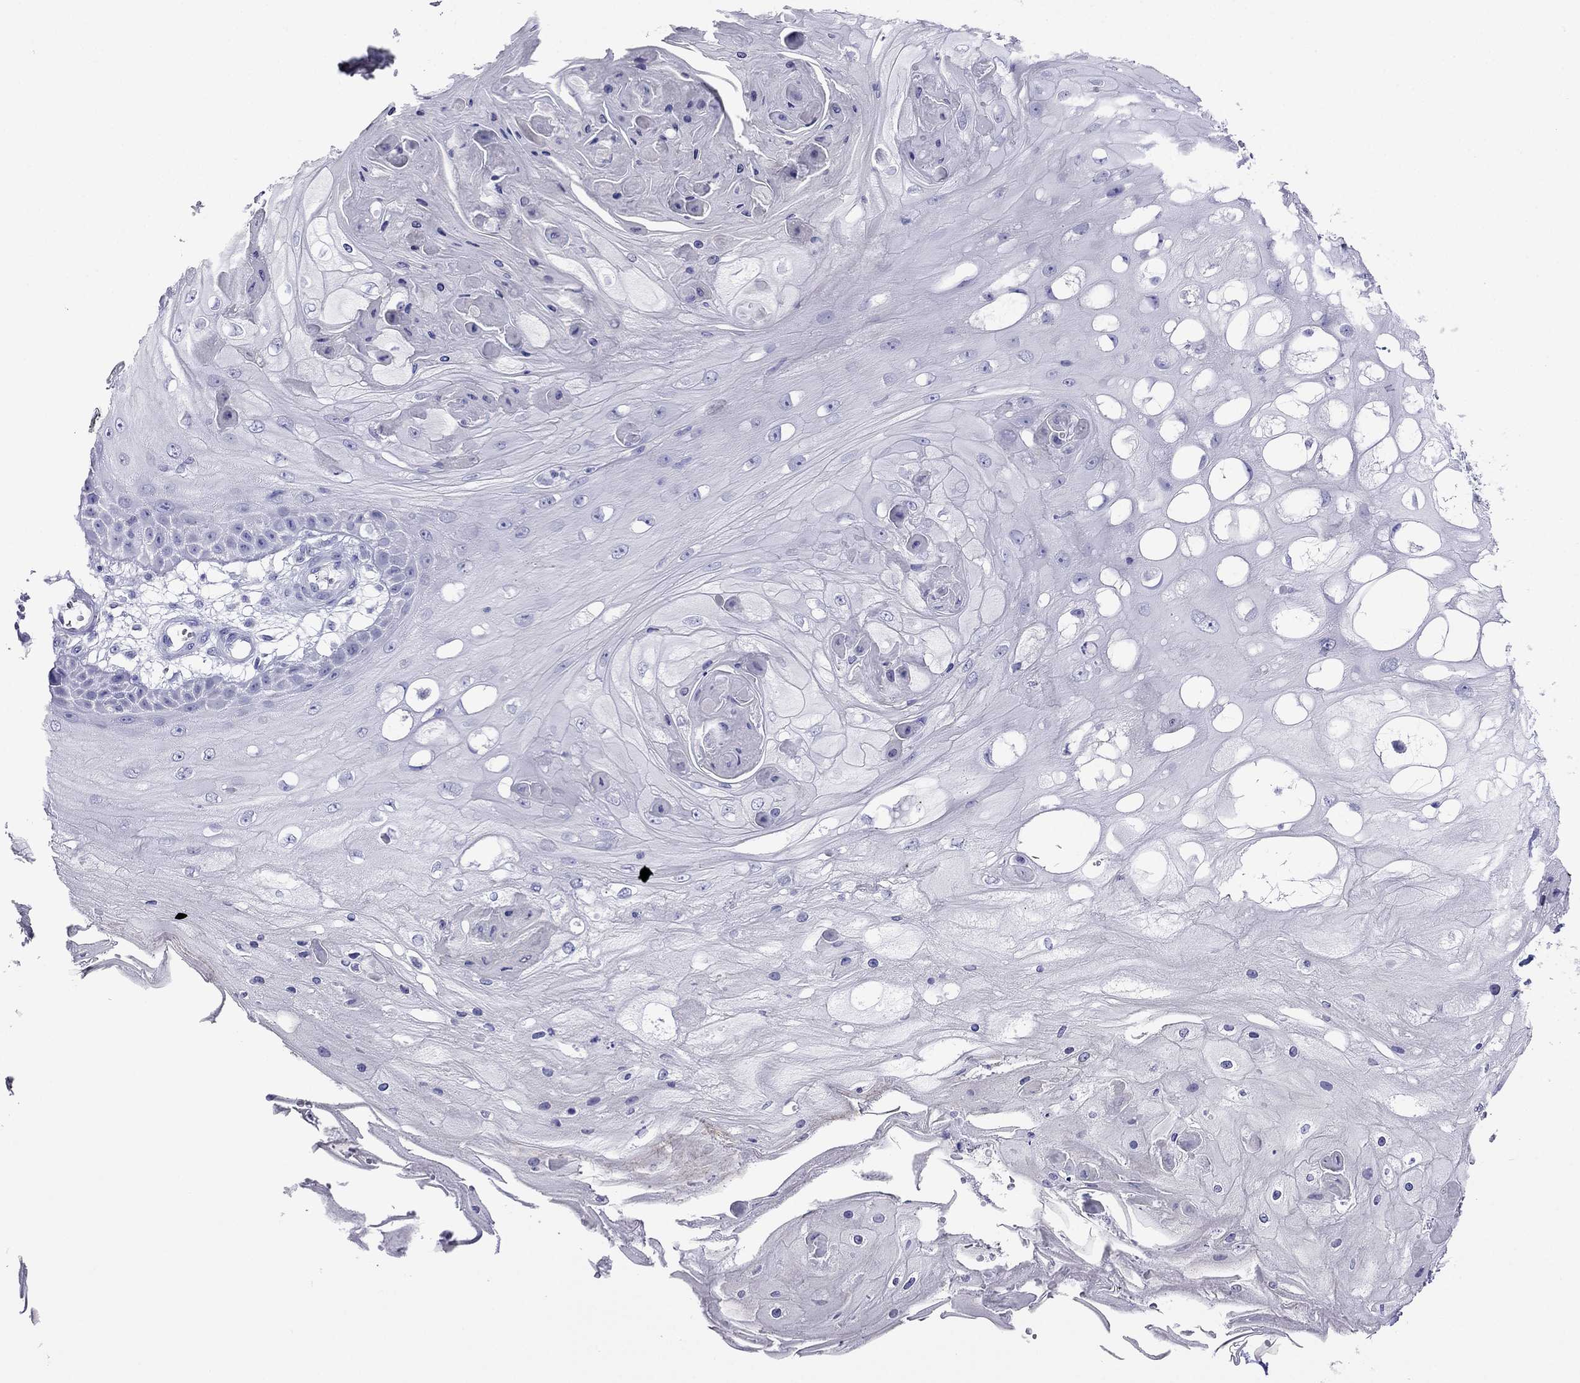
{"staining": {"intensity": "negative", "quantity": "none", "location": "none"}, "tissue": "skin cancer", "cell_type": "Tumor cells", "image_type": "cancer", "snomed": [{"axis": "morphology", "description": "Squamous cell carcinoma, NOS"}, {"axis": "topography", "description": "Skin"}], "caption": "Skin cancer (squamous cell carcinoma) stained for a protein using IHC exhibits no expression tumor cells.", "gene": "PCDHA6", "patient": {"sex": "male", "age": 70}}